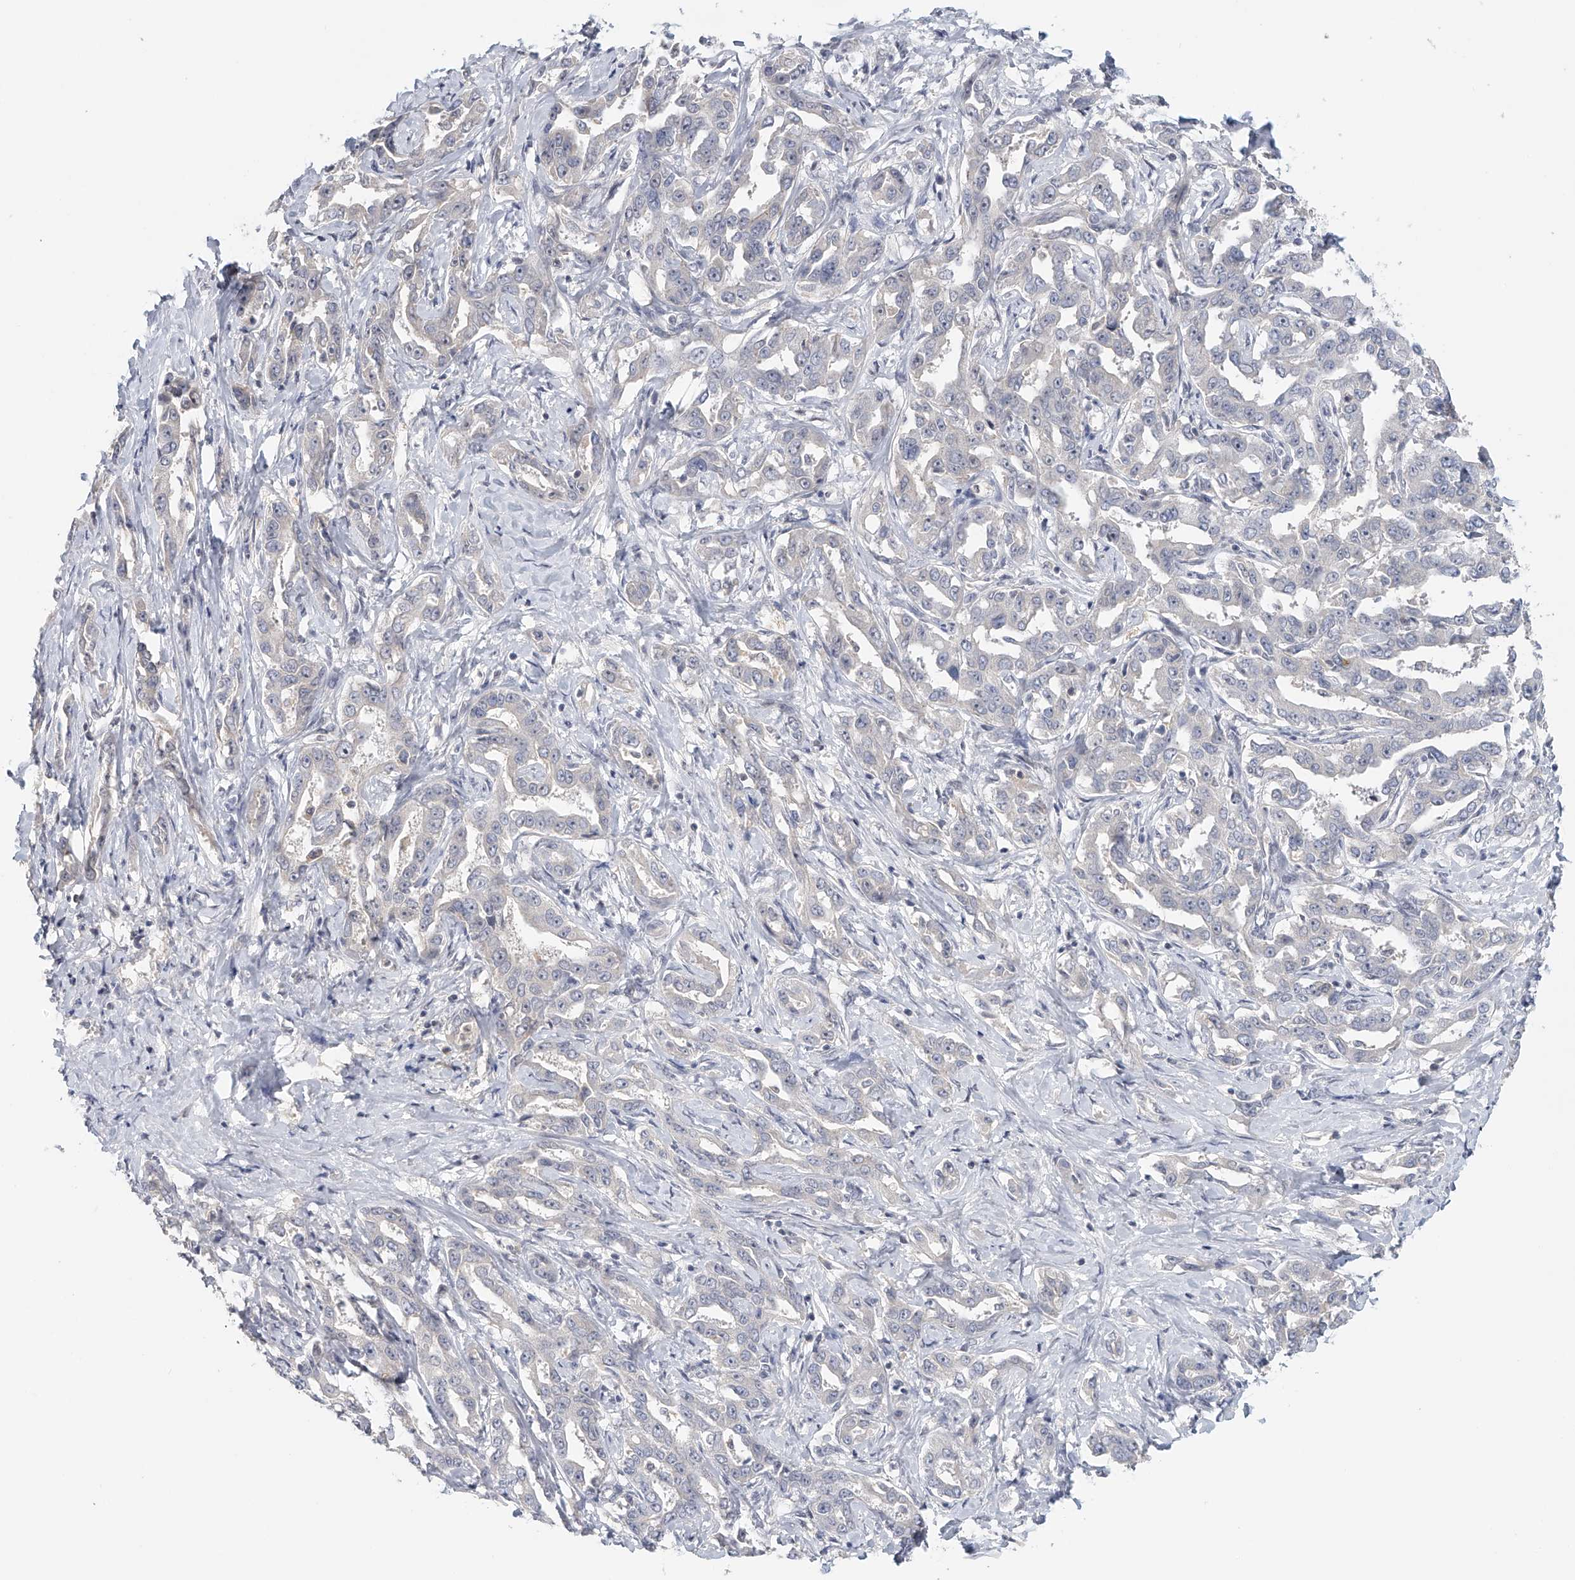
{"staining": {"intensity": "negative", "quantity": "none", "location": "none"}, "tissue": "liver cancer", "cell_type": "Tumor cells", "image_type": "cancer", "snomed": [{"axis": "morphology", "description": "Cholangiocarcinoma"}, {"axis": "topography", "description": "Liver"}], "caption": "Immunohistochemistry (IHC) of human liver cancer (cholangiocarcinoma) displays no staining in tumor cells.", "gene": "DDX43", "patient": {"sex": "male", "age": 59}}